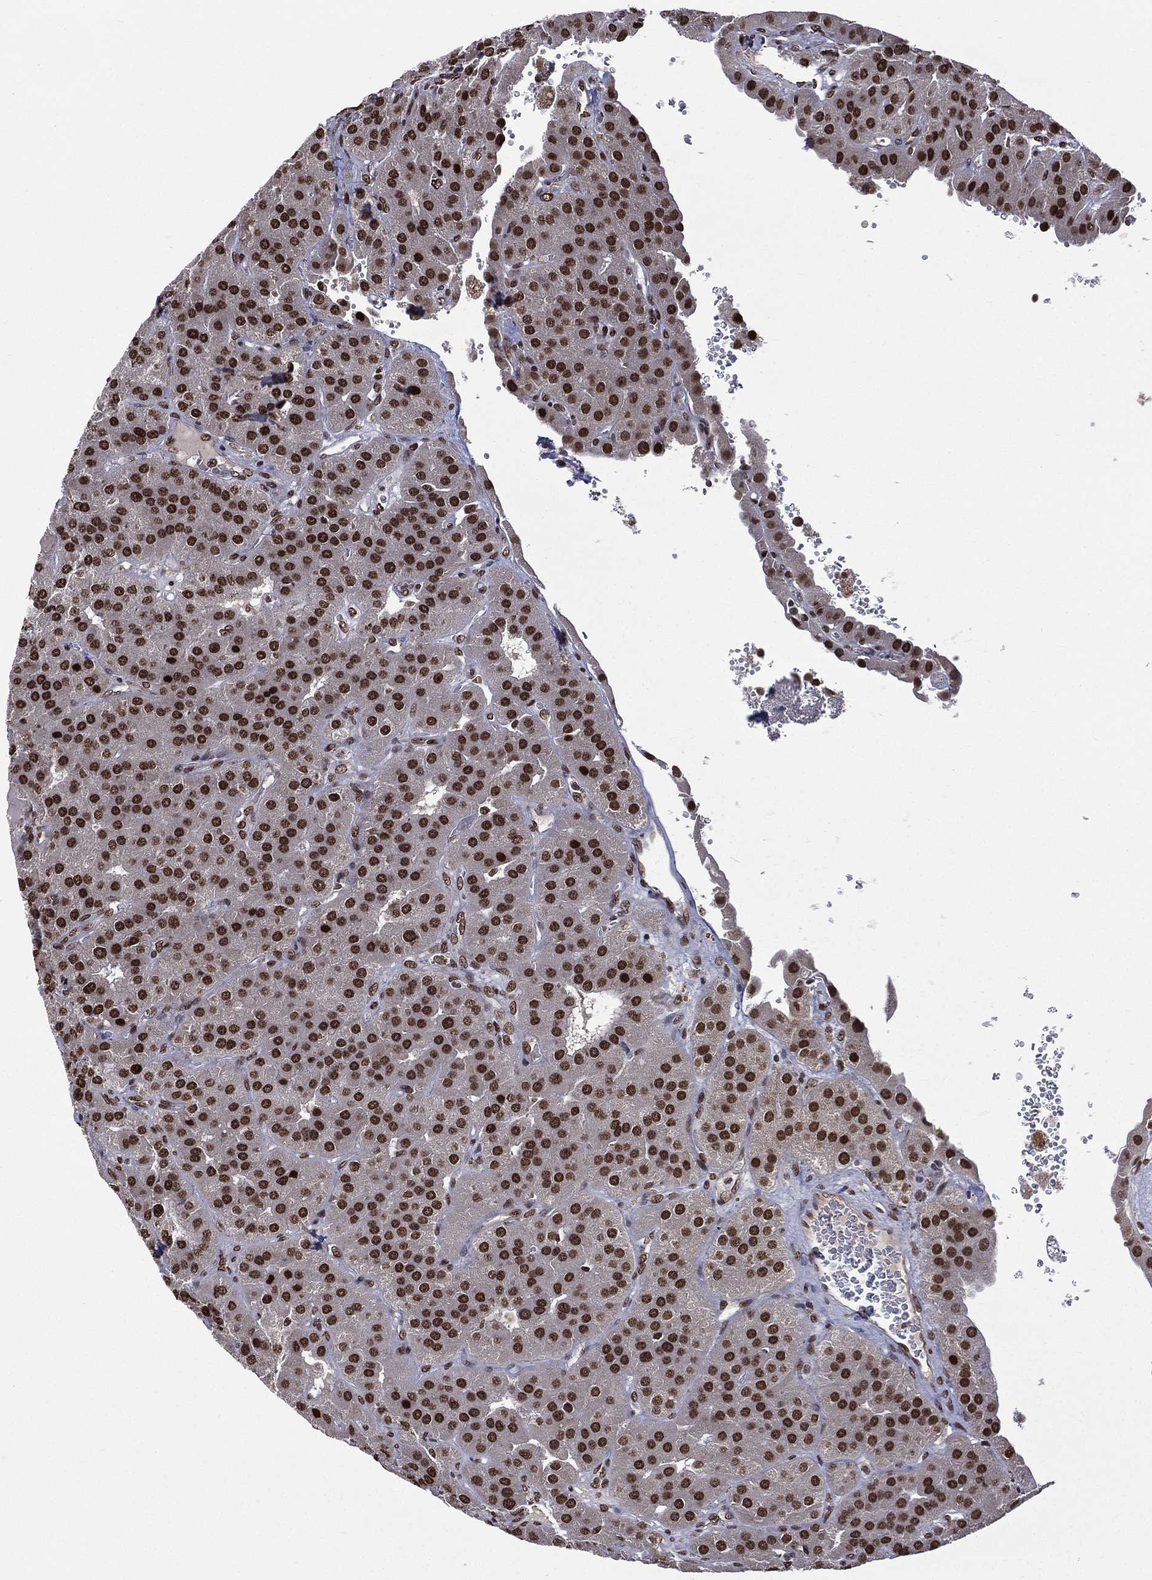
{"staining": {"intensity": "strong", "quantity": ">75%", "location": "nuclear"}, "tissue": "parathyroid gland", "cell_type": "Glandular cells", "image_type": "normal", "snomed": [{"axis": "morphology", "description": "Normal tissue, NOS"}, {"axis": "morphology", "description": "Adenoma, NOS"}, {"axis": "topography", "description": "Parathyroid gland"}], "caption": "Immunohistochemical staining of normal parathyroid gland exhibits strong nuclear protein positivity in approximately >75% of glandular cells. (DAB = brown stain, brightfield microscopy at high magnification).", "gene": "C5orf24", "patient": {"sex": "female", "age": 86}}